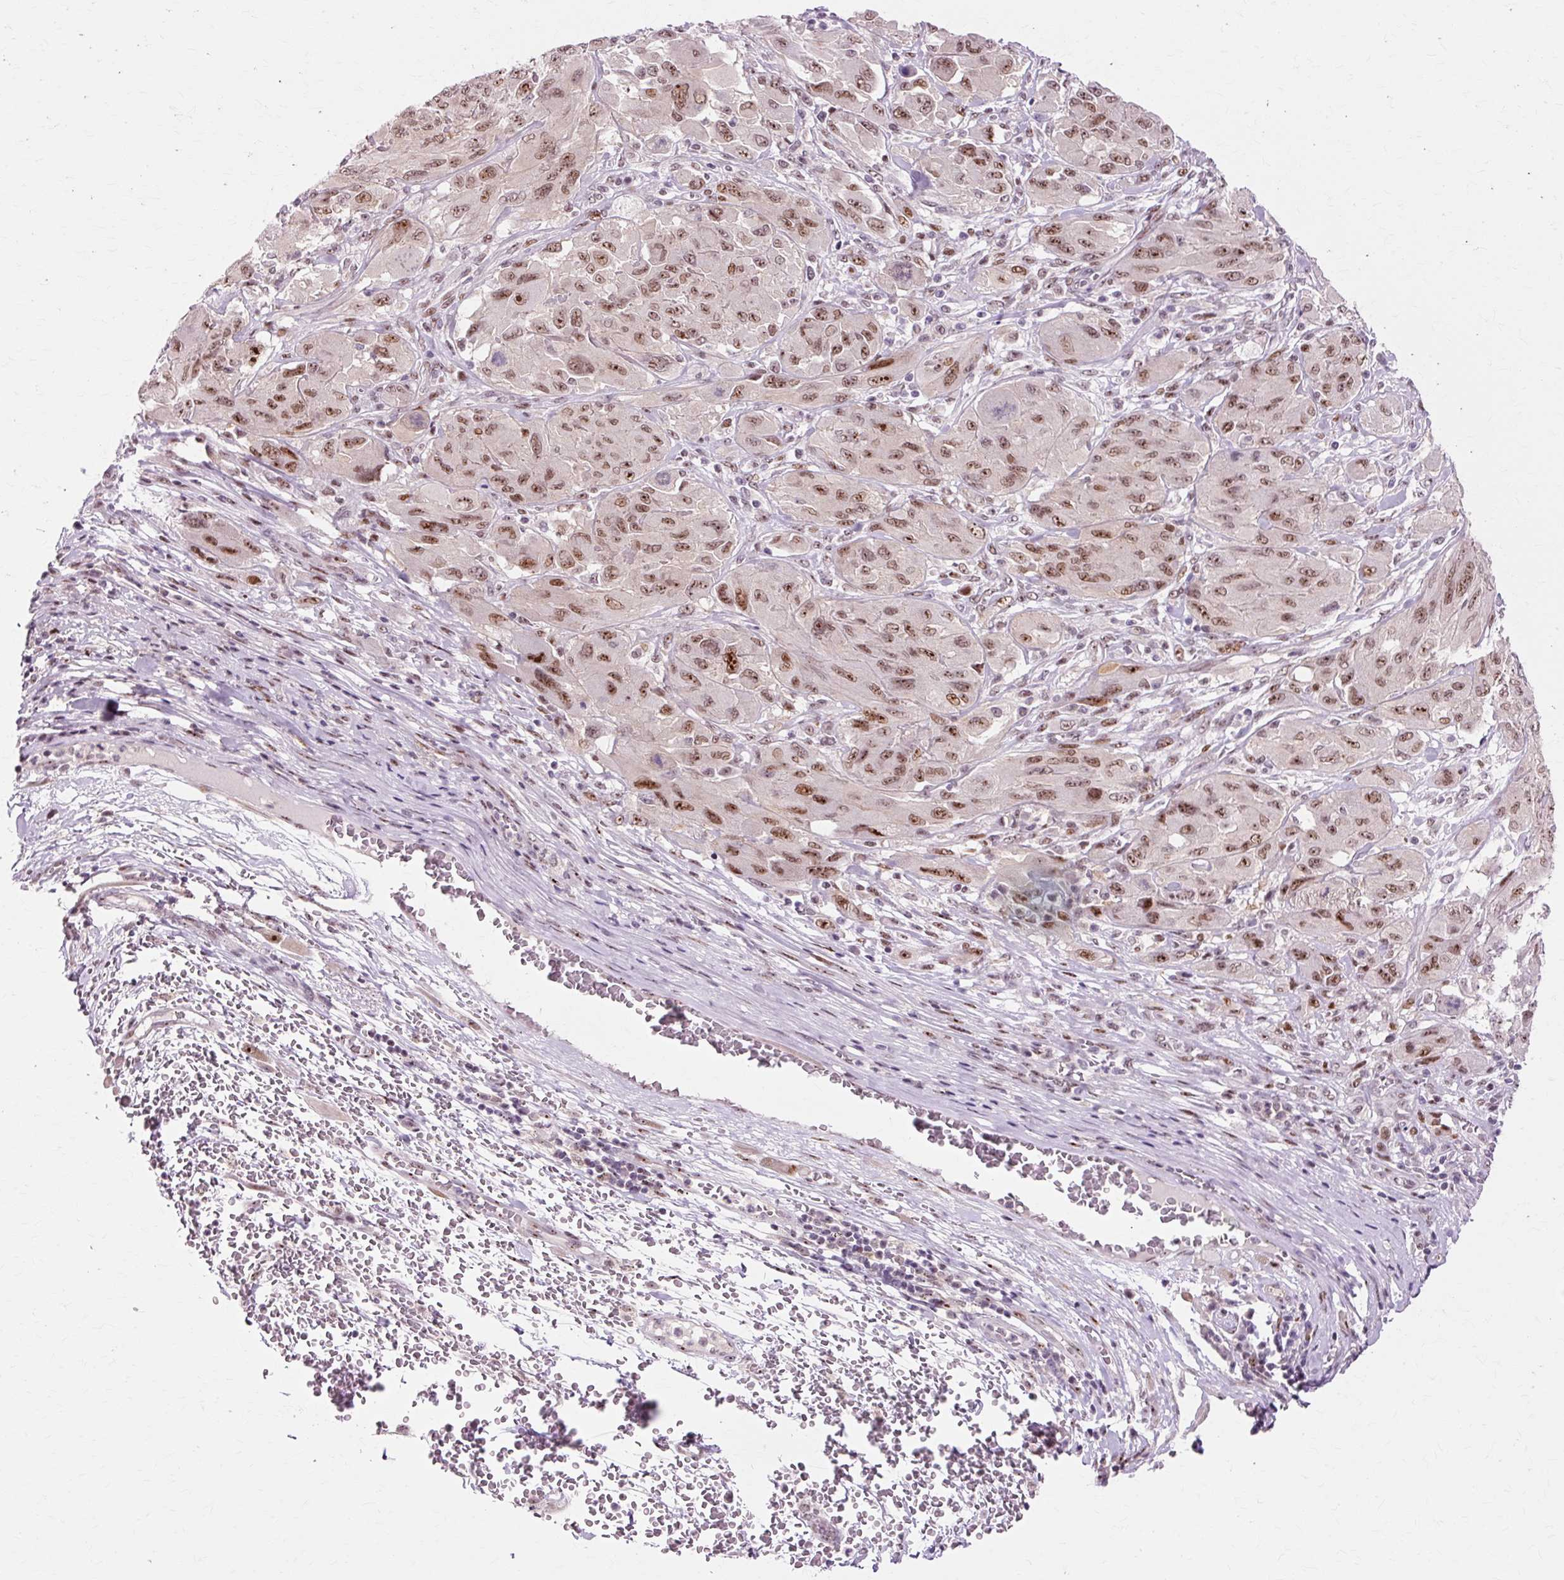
{"staining": {"intensity": "moderate", "quantity": ">75%", "location": "nuclear"}, "tissue": "melanoma", "cell_type": "Tumor cells", "image_type": "cancer", "snomed": [{"axis": "morphology", "description": "Malignant melanoma, NOS"}, {"axis": "topography", "description": "Skin"}], "caption": "Immunohistochemical staining of melanoma exhibits medium levels of moderate nuclear protein positivity in approximately >75% of tumor cells.", "gene": "MACROD2", "patient": {"sex": "female", "age": 91}}